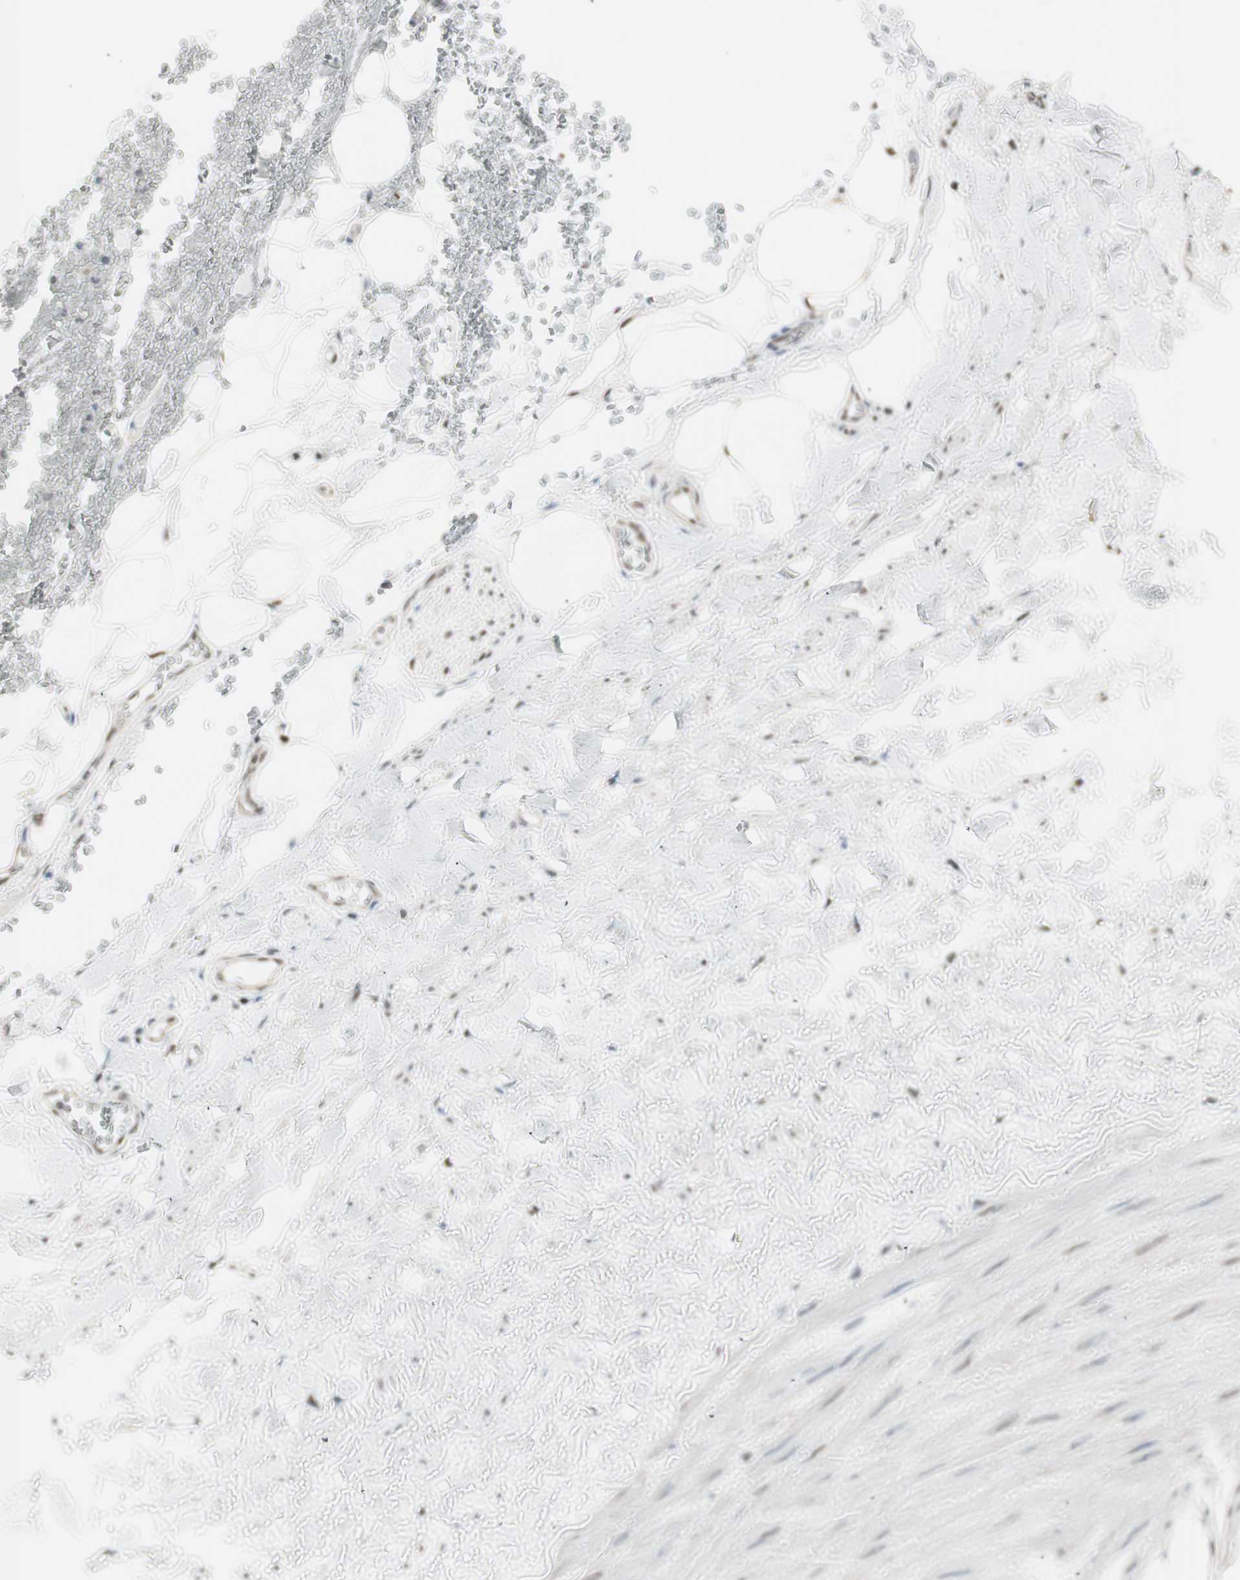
{"staining": {"intensity": "moderate", "quantity": "25%-75%", "location": "cytoplasmic/membranous,nuclear"}, "tissue": "soft tissue", "cell_type": "Chondrocytes", "image_type": "normal", "snomed": [{"axis": "morphology", "description": "Normal tissue, NOS"}, {"axis": "topography", "description": "Adipose tissue"}, {"axis": "topography", "description": "Peripheral nerve tissue"}], "caption": "IHC of benign human soft tissue exhibits medium levels of moderate cytoplasmic/membranous,nuclear staining in about 25%-75% of chondrocytes.", "gene": "LONP2", "patient": {"sex": "male", "age": 52}}